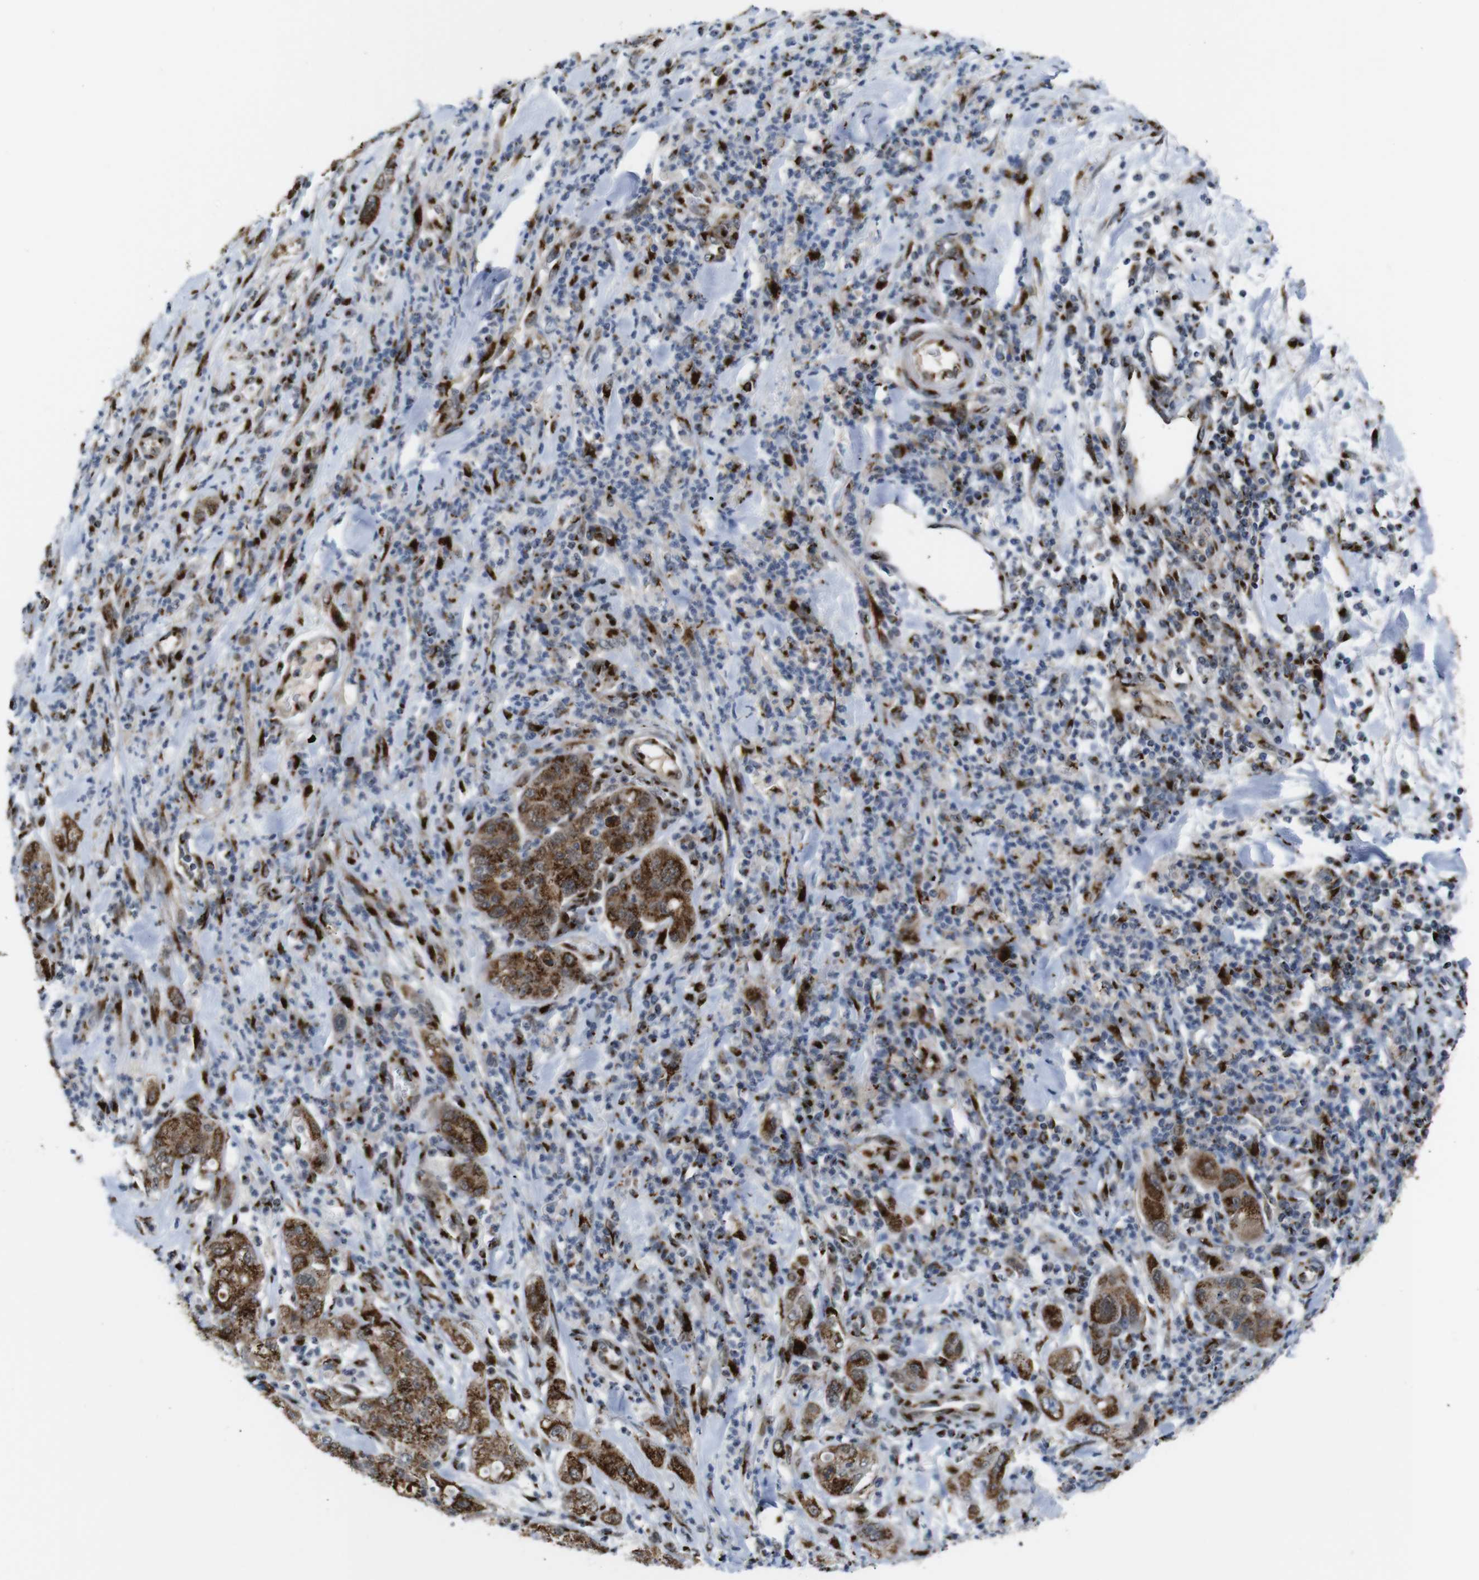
{"staining": {"intensity": "strong", "quantity": ">75%", "location": "cytoplasmic/membranous"}, "tissue": "pancreatic cancer", "cell_type": "Tumor cells", "image_type": "cancer", "snomed": [{"axis": "morphology", "description": "Adenocarcinoma, NOS"}, {"axis": "topography", "description": "Pancreas"}], "caption": "IHC histopathology image of pancreatic adenocarcinoma stained for a protein (brown), which exhibits high levels of strong cytoplasmic/membranous staining in about >75% of tumor cells.", "gene": "TGOLN2", "patient": {"sex": "female", "age": 78}}